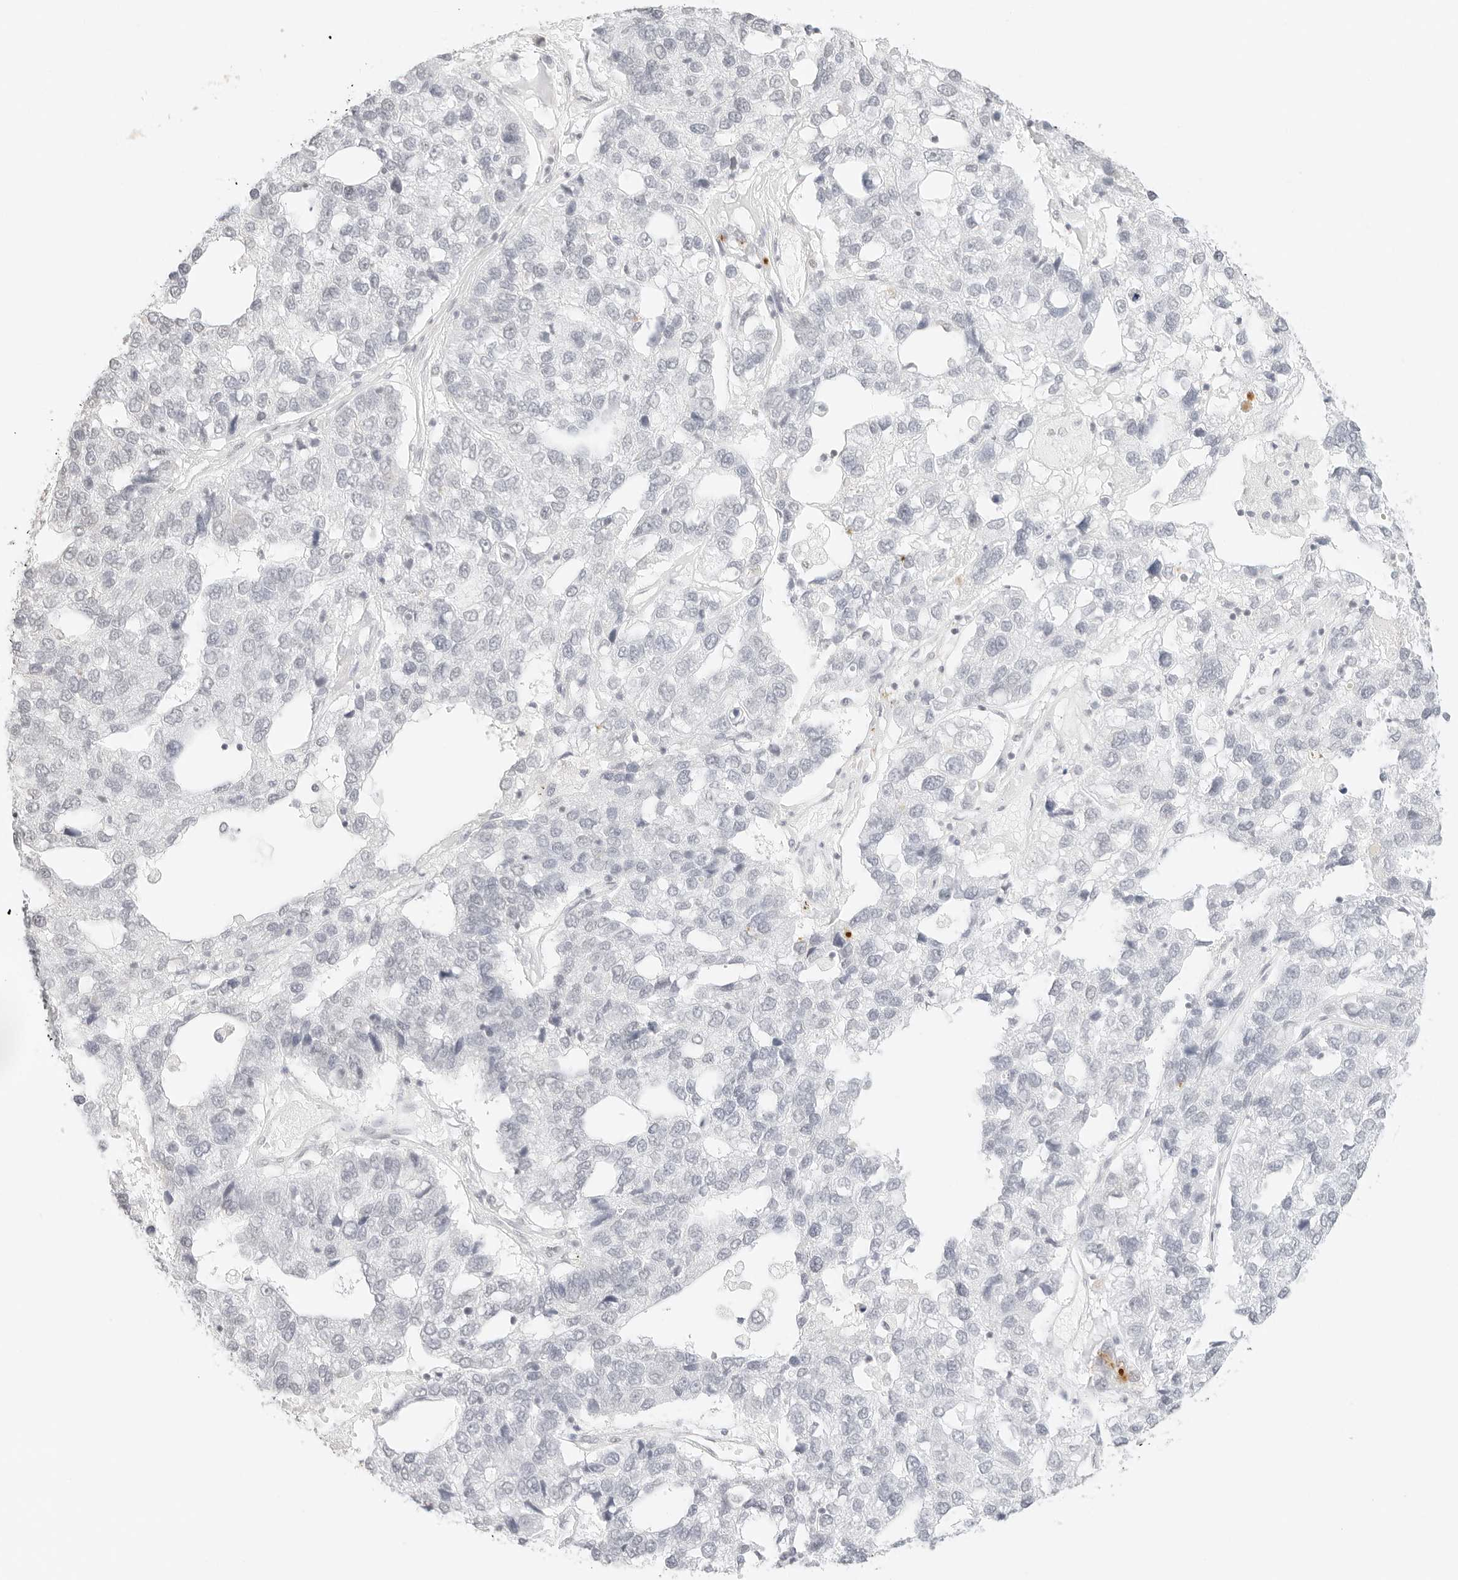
{"staining": {"intensity": "negative", "quantity": "none", "location": "none"}, "tissue": "pancreatic cancer", "cell_type": "Tumor cells", "image_type": "cancer", "snomed": [{"axis": "morphology", "description": "Adenocarcinoma, NOS"}, {"axis": "topography", "description": "Pancreas"}], "caption": "Tumor cells show no significant staining in adenocarcinoma (pancreatic).", "gene": "FBLN5", "patient": {"sex": "female", "age": 61}}